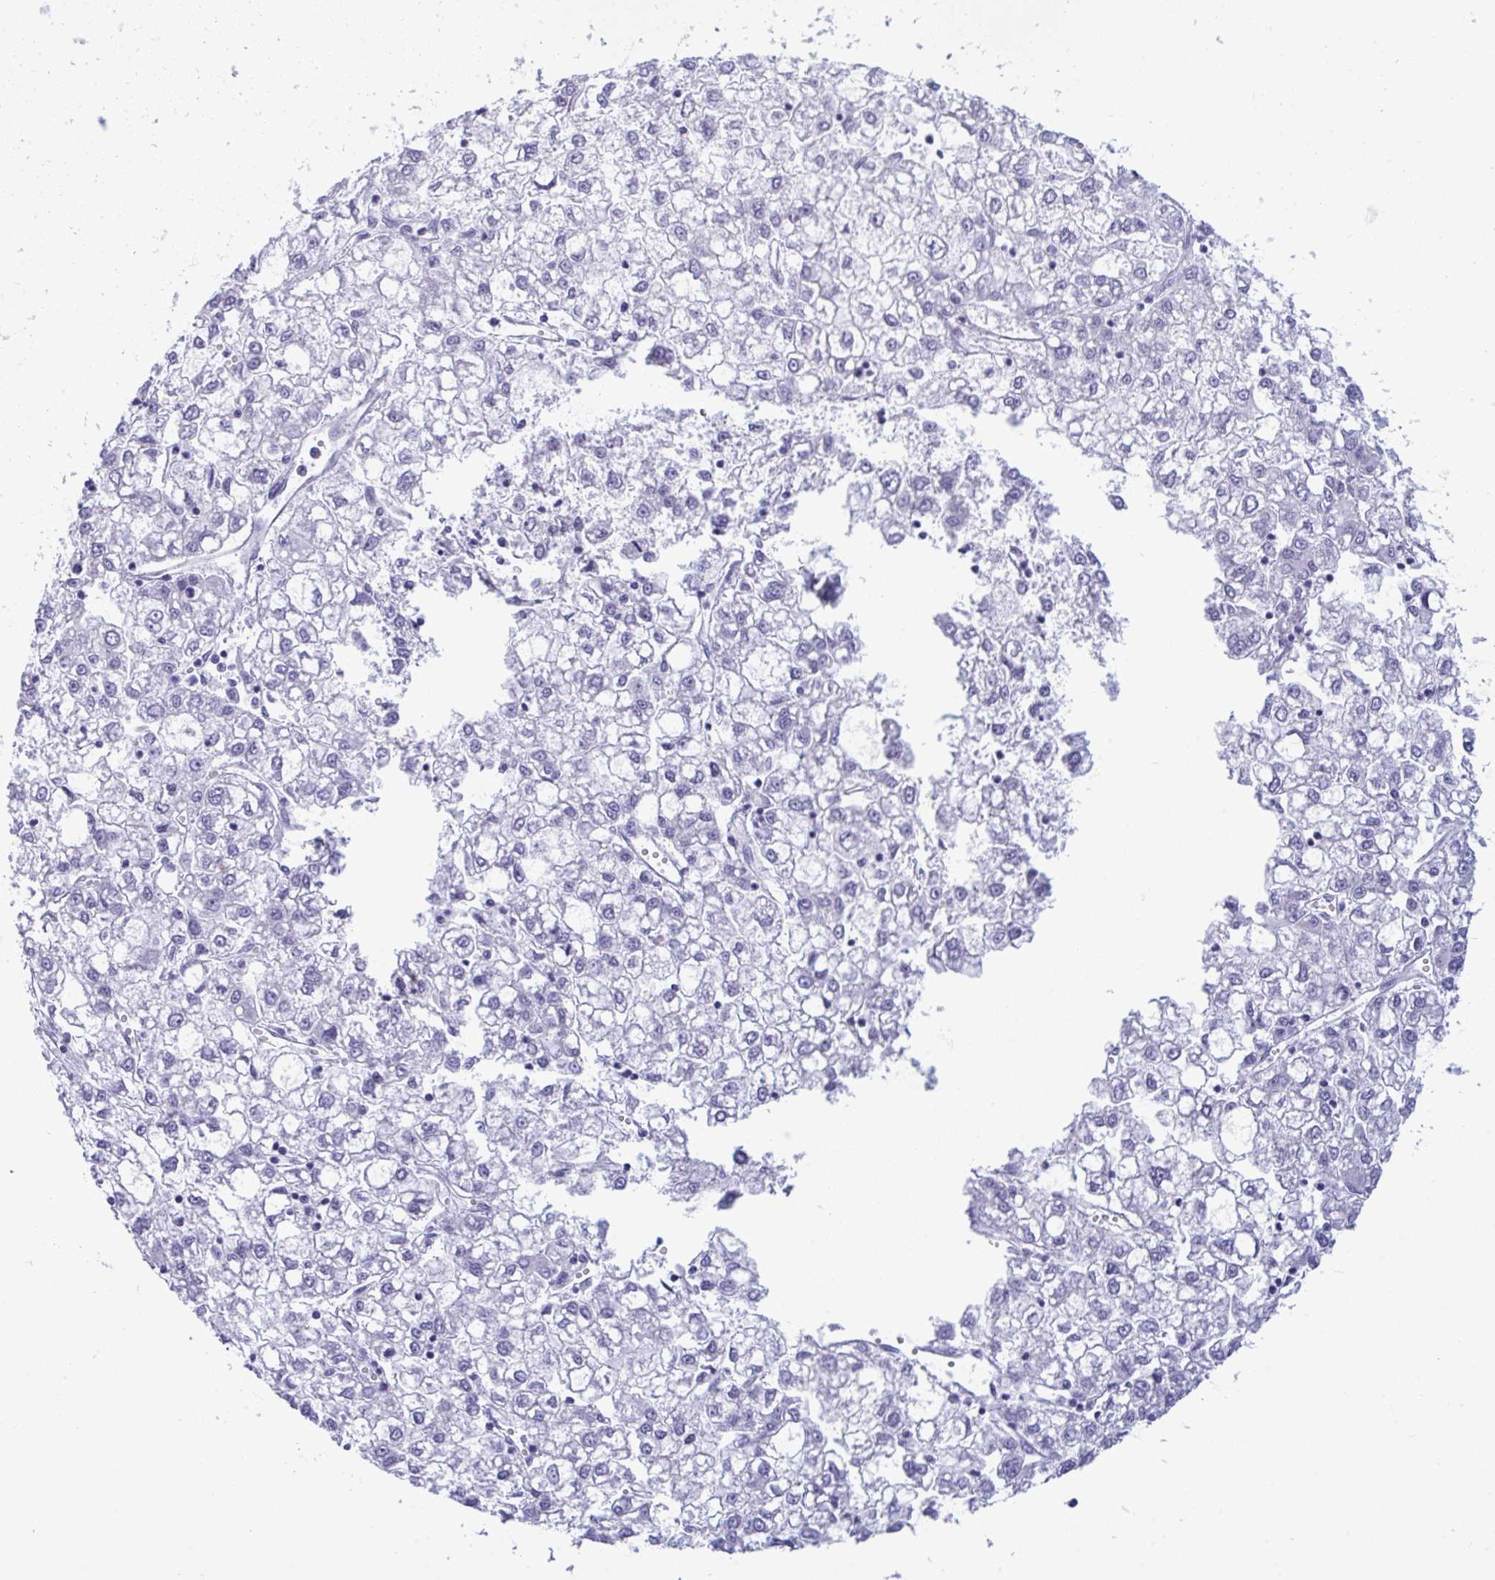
{"staining": {"intensity": "negative", "quantity": "none", "location": "none"}, "tissue": "liver cancer", "cell_type": "Tumor cells", "image_type": "cancer", "snomed": [{"axis": "morphology", "description": "Carcinoma, Hepatocellular, NOS"}, {"axis": "topography", "description": "Liver"}], "caption": "Immunohistochemical staining of human liver cancer (hepatocellular carcinoma) shows no significant staining in tumor cells.", "gene": "ZNF684", "patient": {"sex": "male", "age": 40}}